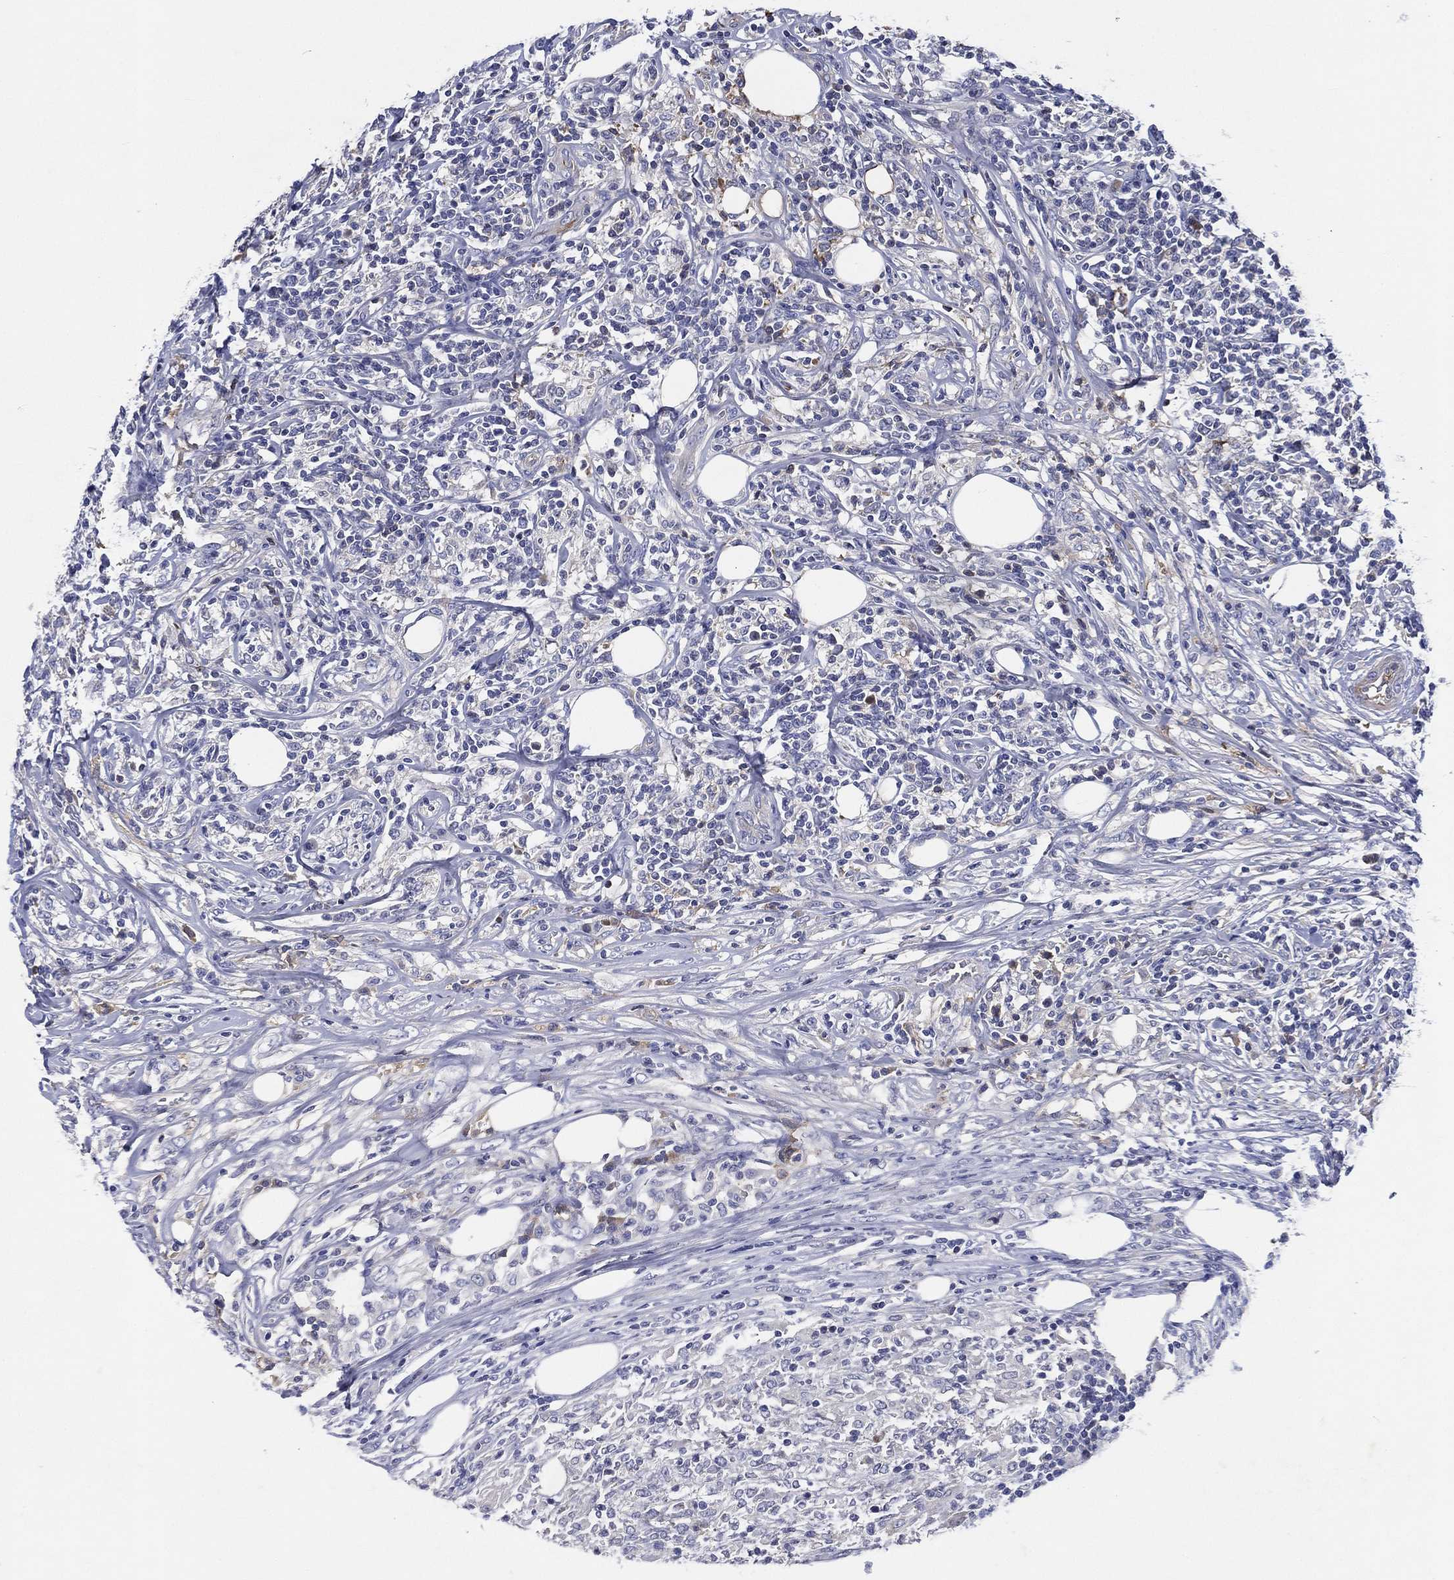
{"staining": {"intensity": "negative", "quantity": "none", "location": "none"}, "tissue": "lymphoma", "cell_type": "Tumor cells", "image_type": "cancer", "snomed": [{"axis": "morphology", "description": "Malignant lymphoma, non-Hodgkin's type, High grade"}, {"axis": "topography", "description": "Lymph node"}], "caption": "Immunohistochemistry (IHC) histopathology image of neoplastic tissue: human lymphoma stained with DAB (3,3'-diaminobenzidine) shows no significant protein staining in tumor cells.", "gene": "TMPRSS11D", "patient": {"sex": "female", "age": 84}}